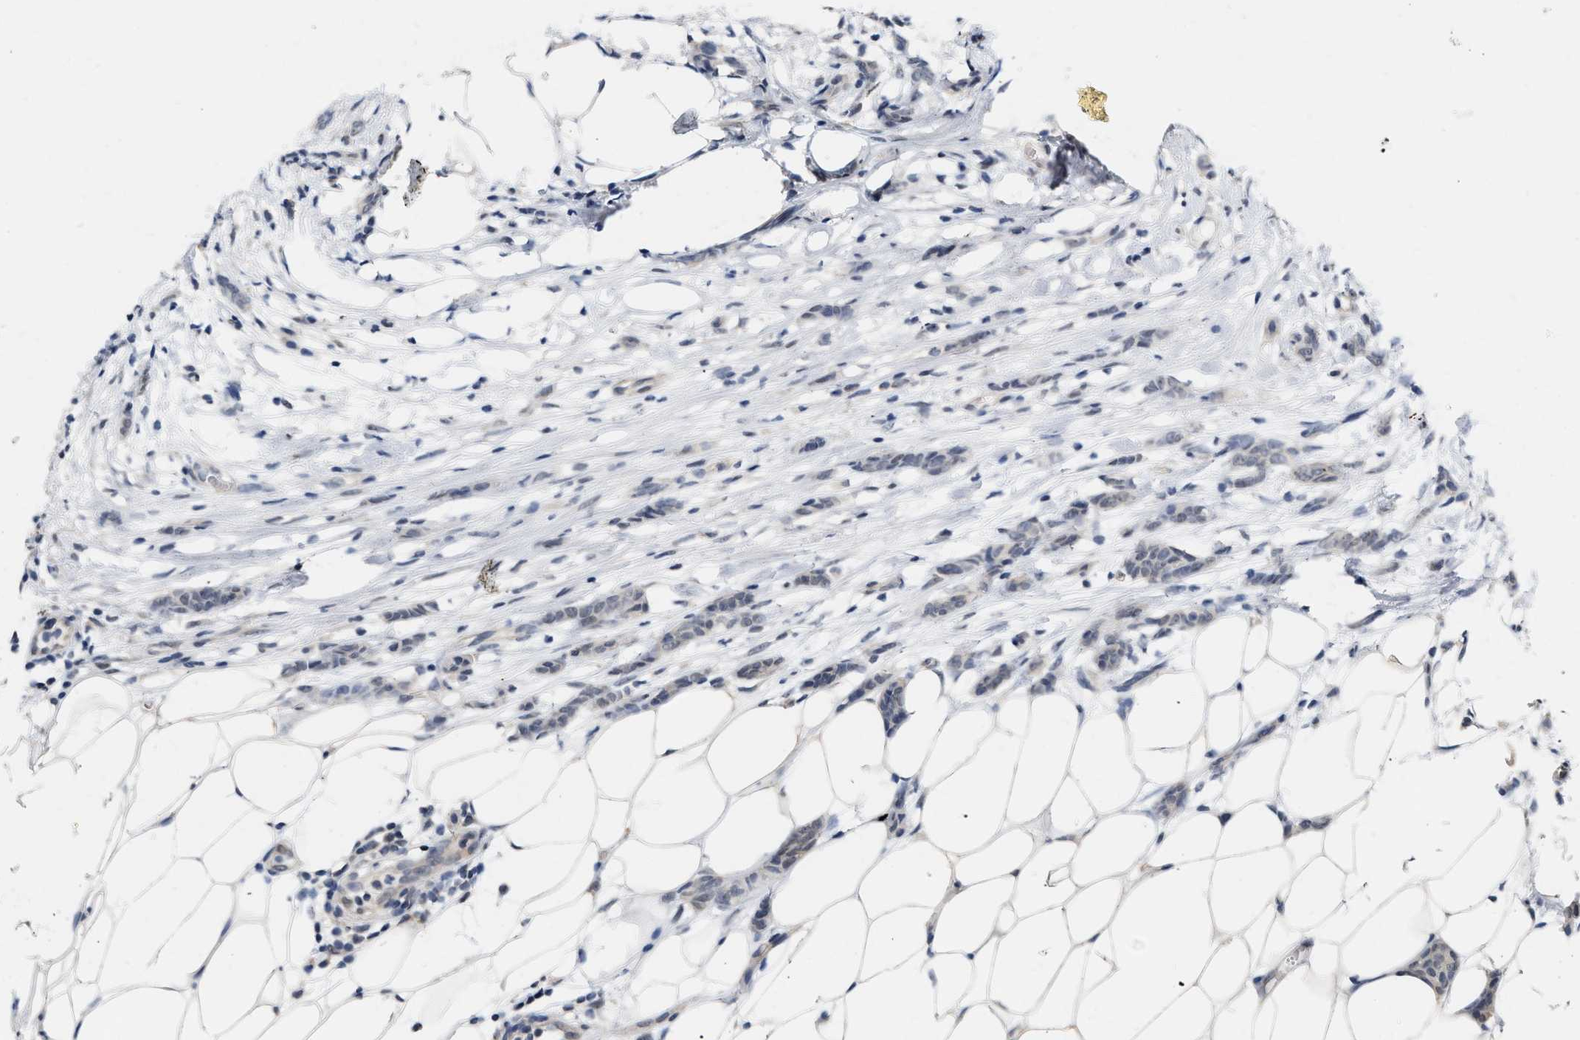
{"staining": {"intensity": "negative", "quantity": "none", "location": "none"}, "tissue": "breast cancer", "cell_type": "Tumor cells", "image_type": "cancer", "snomed": [{"axis": "morphology", "description": "Lobular carcinoma"}, {"axis": "topography", "description": "Skin"}, {"axis": "topography", "description": "Breast"}], "caption": "Tumor cells show no significant protein expression in breast lobular carcinoma. (Immunohistochemistry (ihc), brightfield microscopy, high magnification).", "gene": "RUVBL1", "patient": {"sex": "female", "age": 46}}